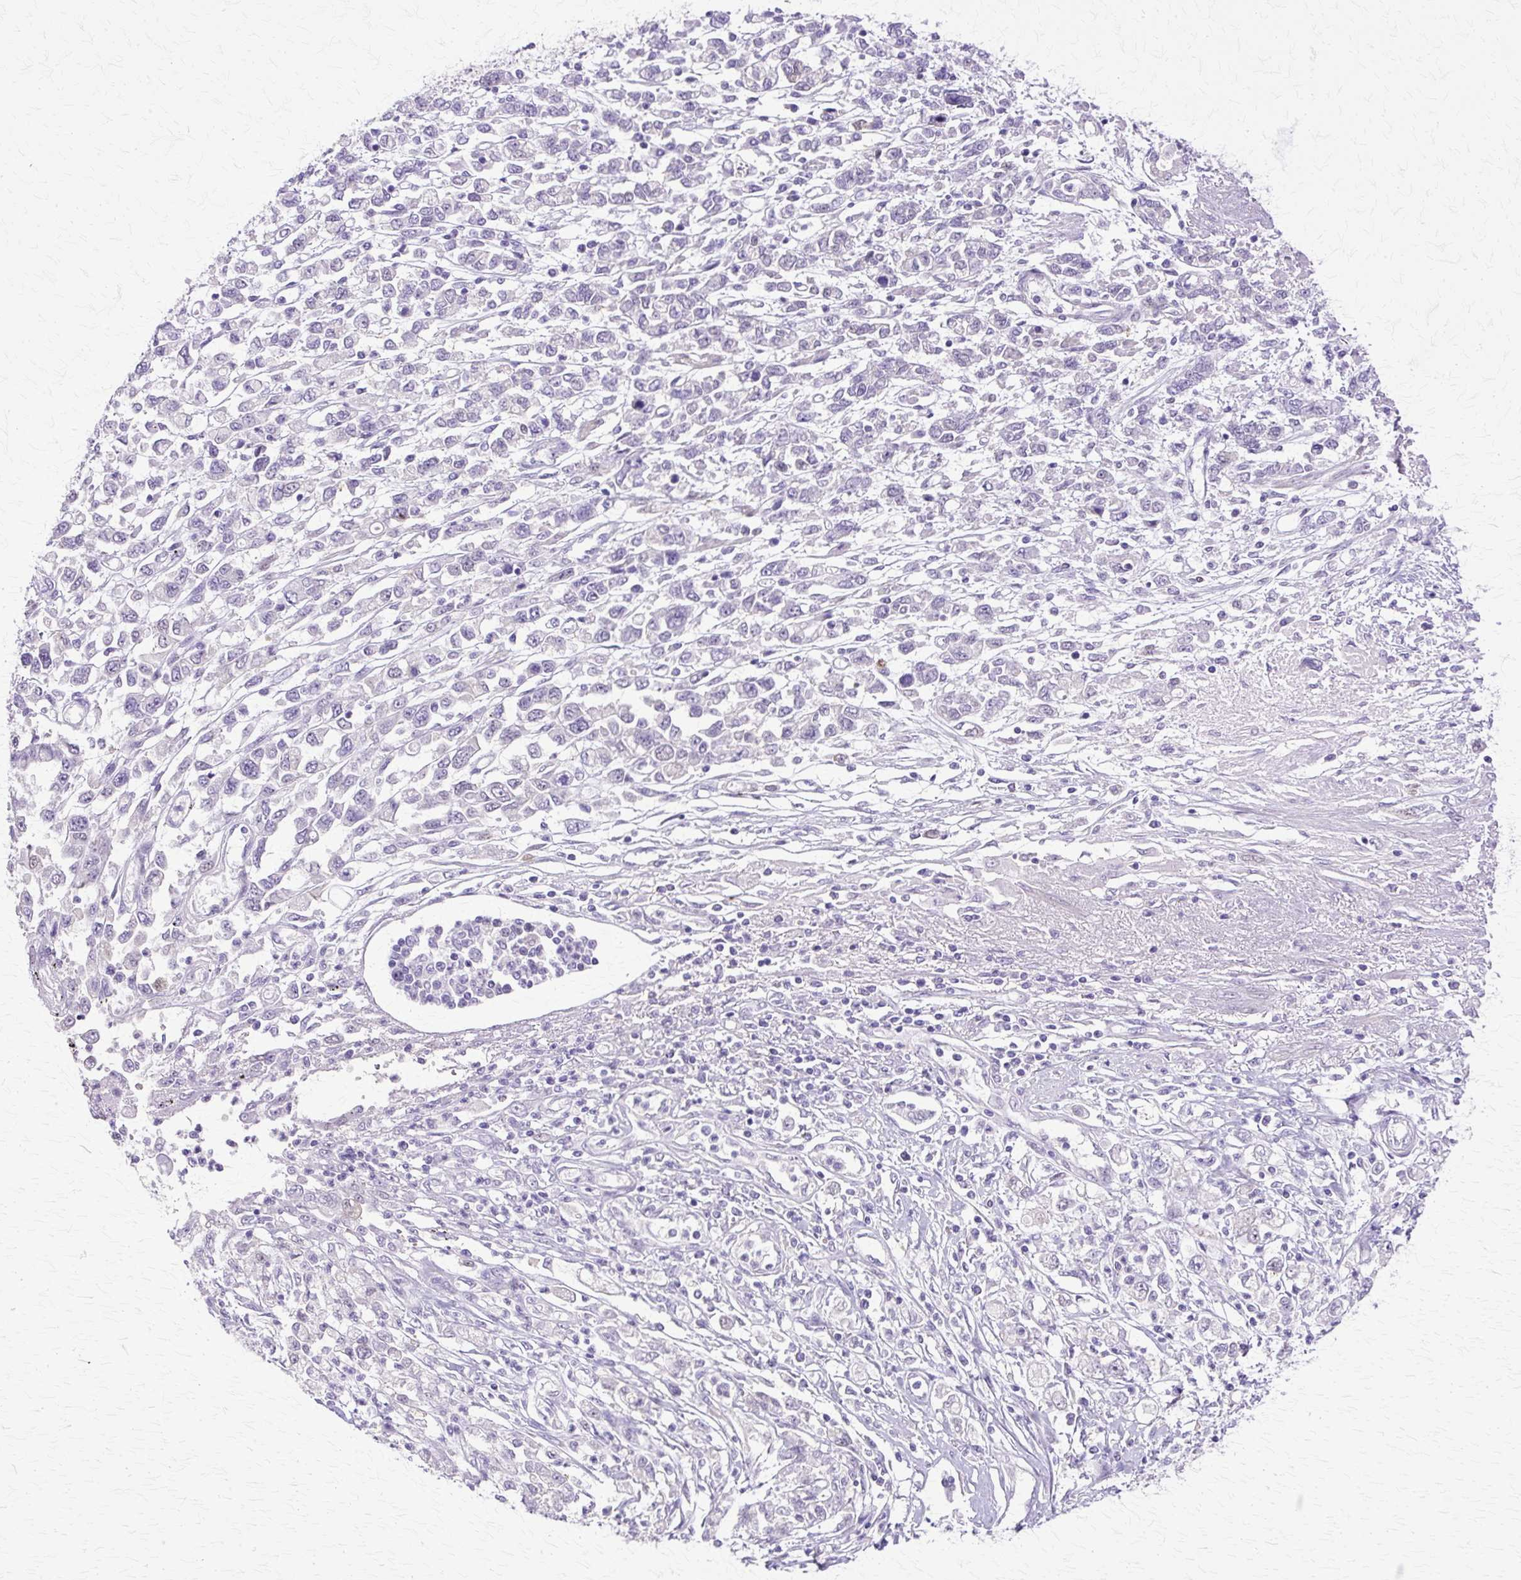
{"staining": {"intensity": "negative", "quantity": "none", "location": "none"}, "tissue": "stomach cancer", "cell_type": "Tumor cells", "image_type": "cancer", "snomed": [{"axis": "morphology", "description": "Adenocarcinoma, NOS"}, {"axis": "topography", "description": "Stomach"}], "caption": "Tumor cells show no significant protein staining in stomach cancer.", "gene": "HSPA8", "patient": {"sex": "female", "age": 76}}